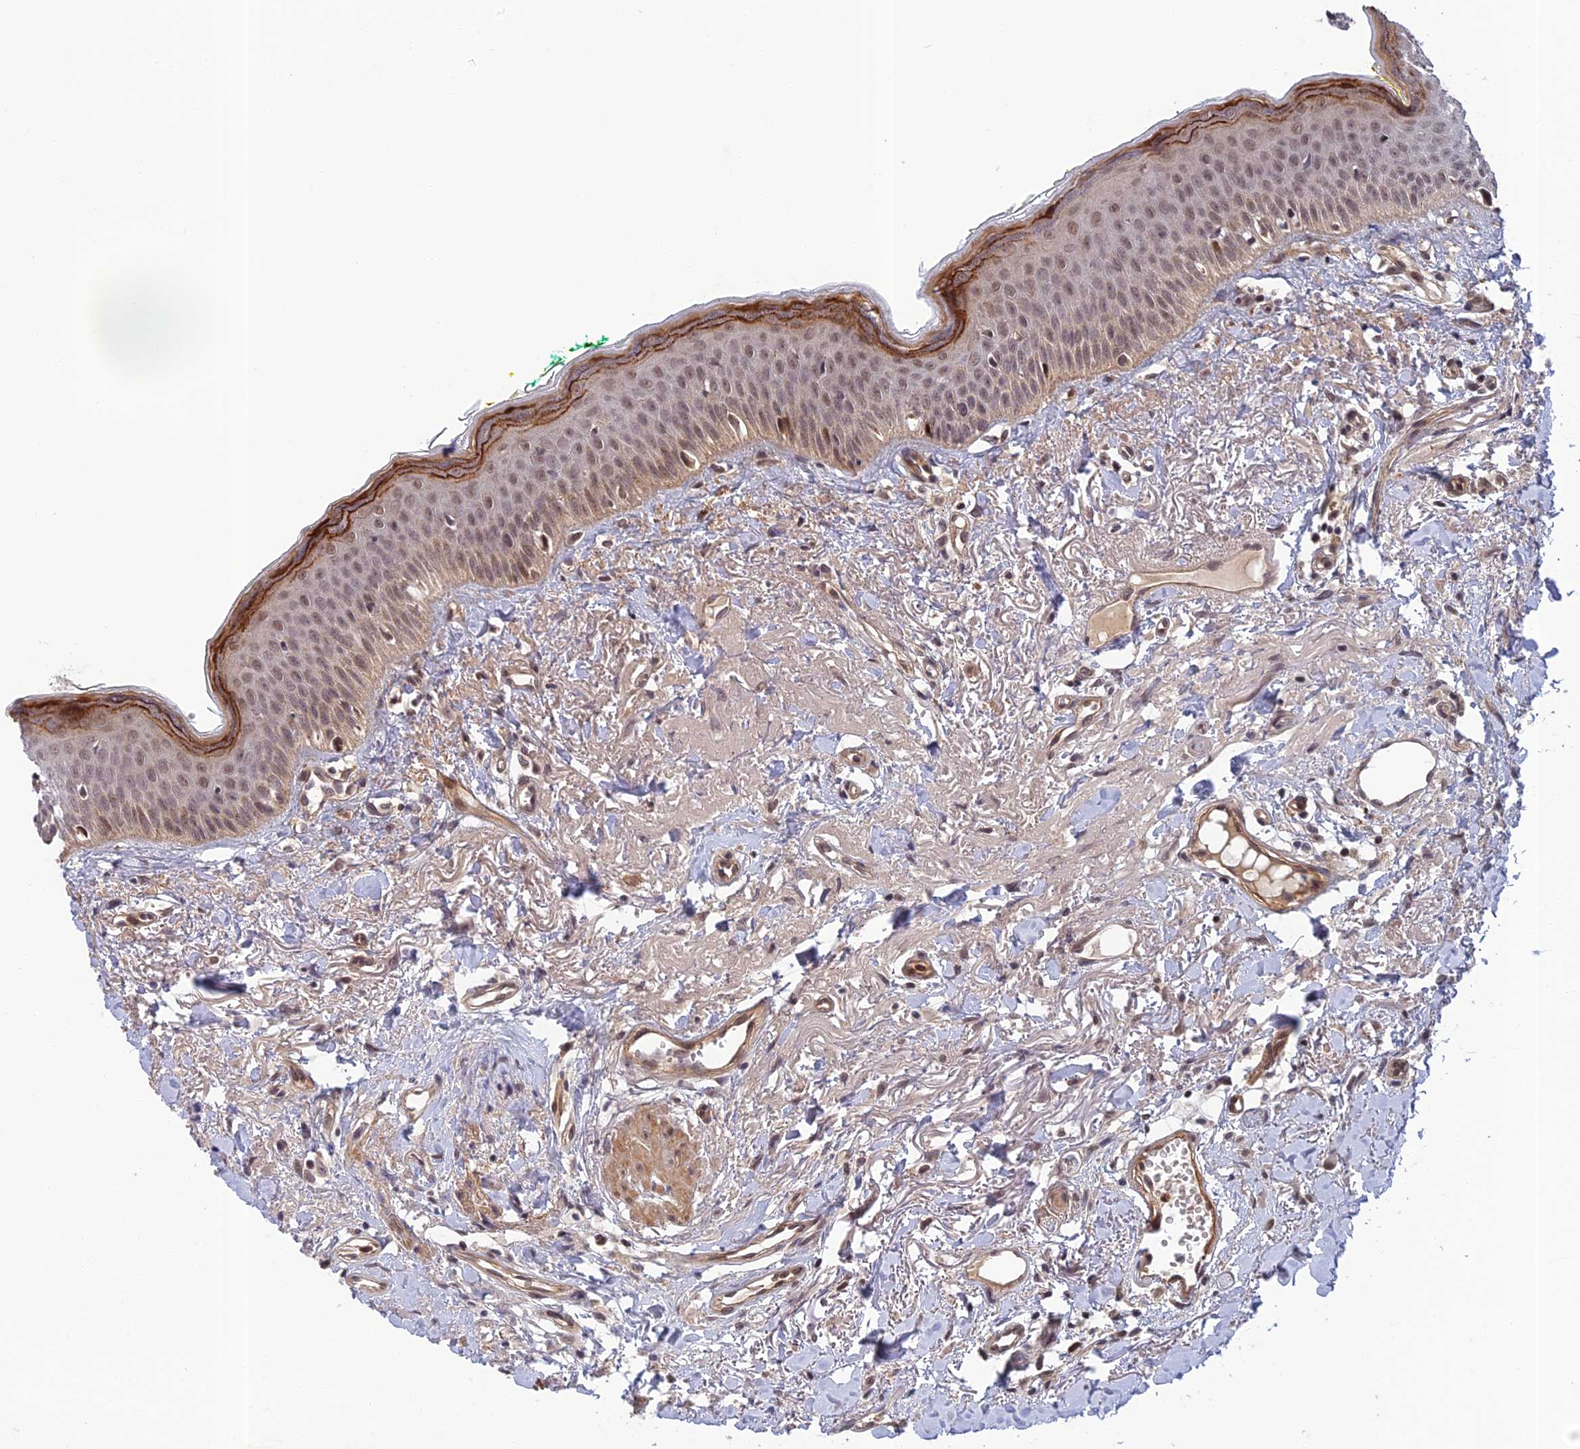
{"staining": {"intensity": "moderate", "quantity": ">75%", "location": "cytoplasmic/membranous,nuclear"}, "tissue": "oral mucosa", "cell_type": "Squamous epithelial cells", "image_type": "normal", "snomed": [{"axis": "morphology", "description": "Normal tissue, NOS"}, {"axis": "topography", "description": "Oral tissue"}], "caption": "Protein positivity by immunohistochemistry (IHC) shows moderate cytoplasmic/membranous,nuclear expression in approximately >75% of squamous epithelial cells in benign oral mucosa. (Stains: DAB in brown, nuclei in blue, Microscopy: brightfield microscopy at high magnification).", "gene": "REXO1", "patient": {"sex": "female", "age": 70}}